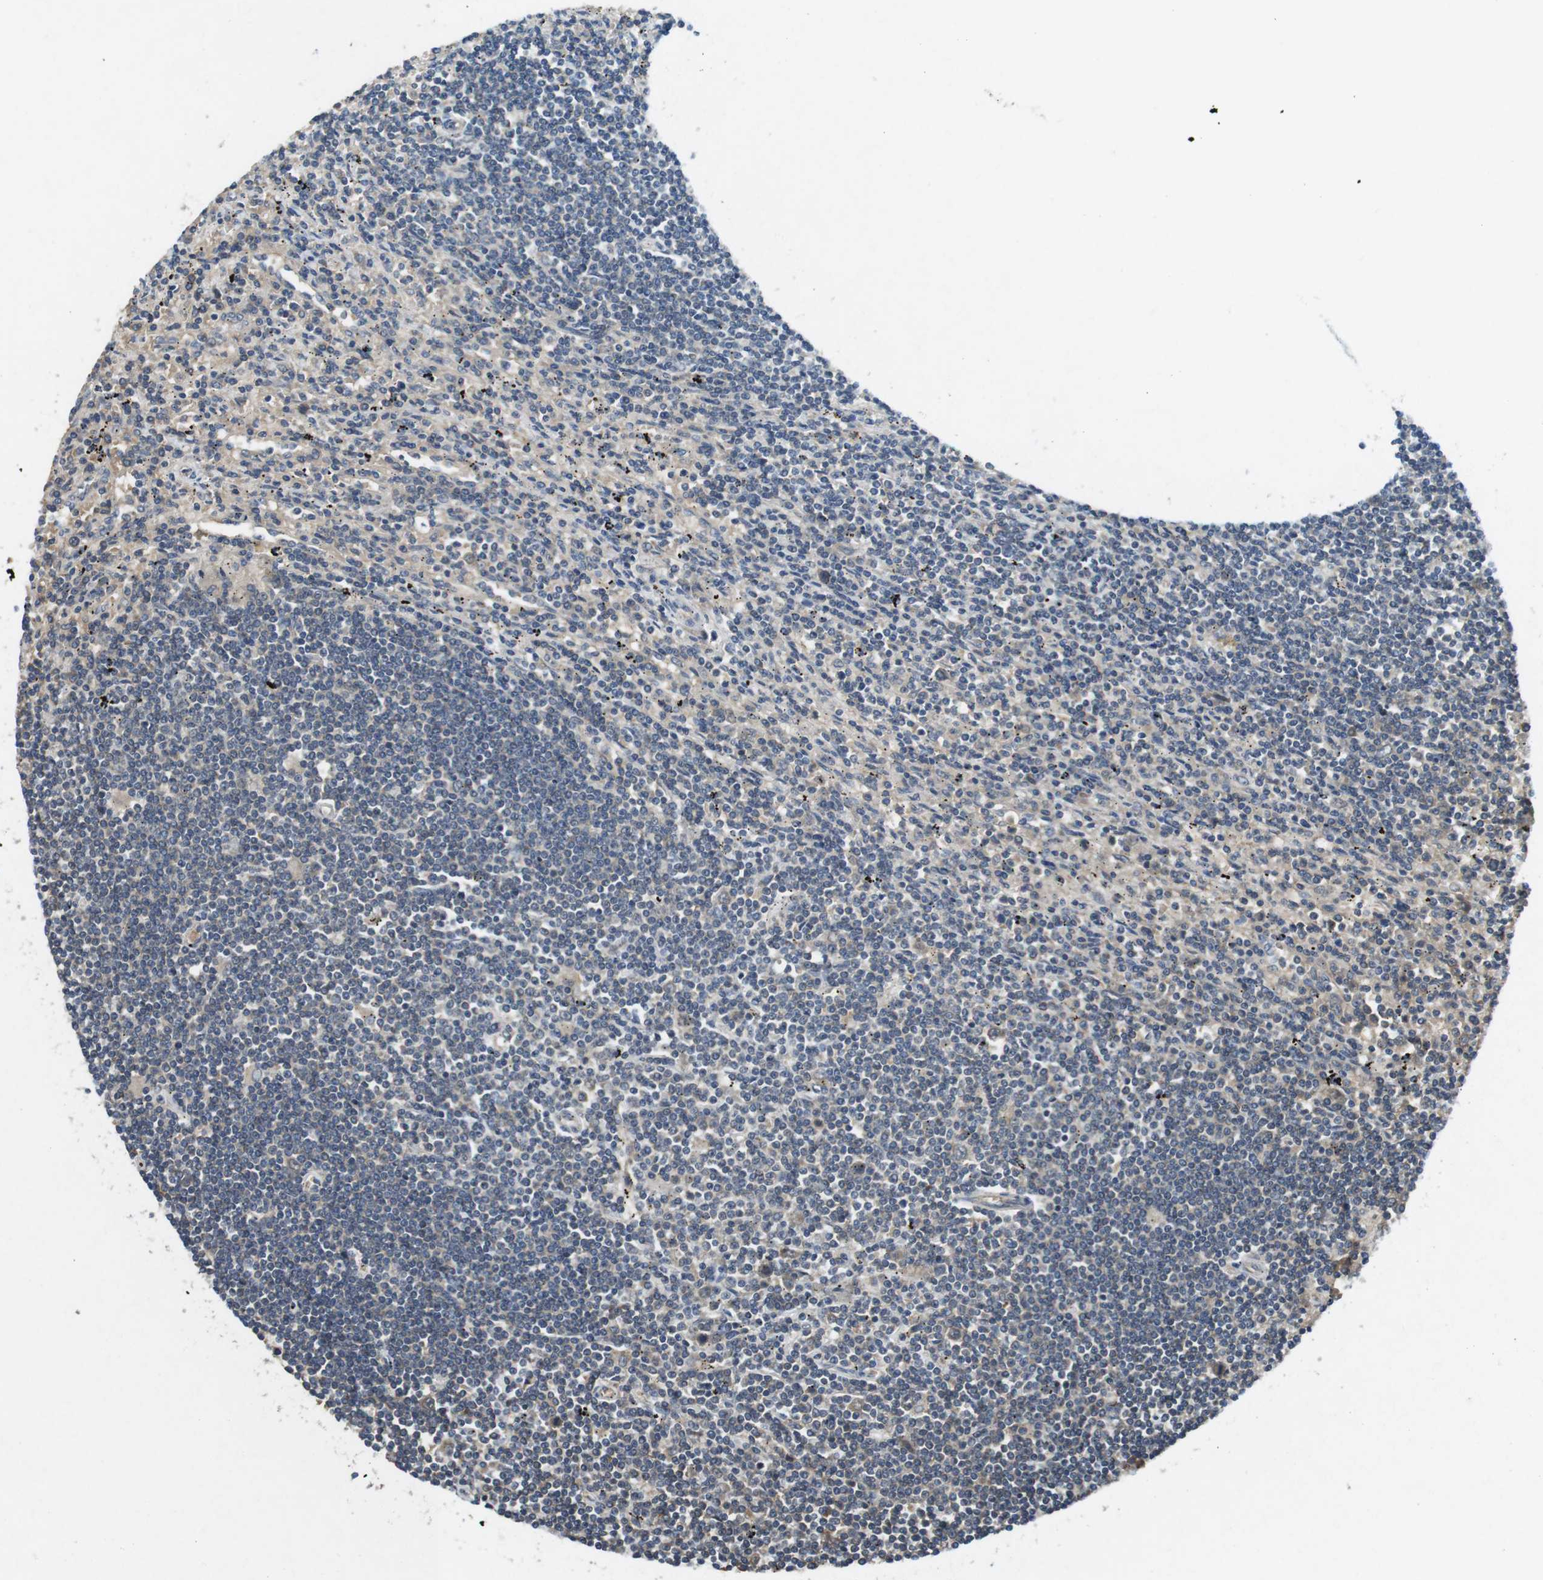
{"staining": {"intensity": "negative", "quantity": "none", "location": "none"}, "tissue": "lymphoma", "cell_type": "Tumor cells", "image_type": "cancer", "snomed": [{"axis": "morphology", "description": "Malignant lymphoma, non-Hodgkin's type, Low grade"}, {"axis": "topography", "description": "Spleen"}], "caption": "High magnification brightfield microscopy of lymphoma stained with DAB (brown) and counterstained with hematoxylin (blue): tumor cells show no significant staining.", "gene": "SUGT1", "patient": {"sex": "male", "age": 76}}